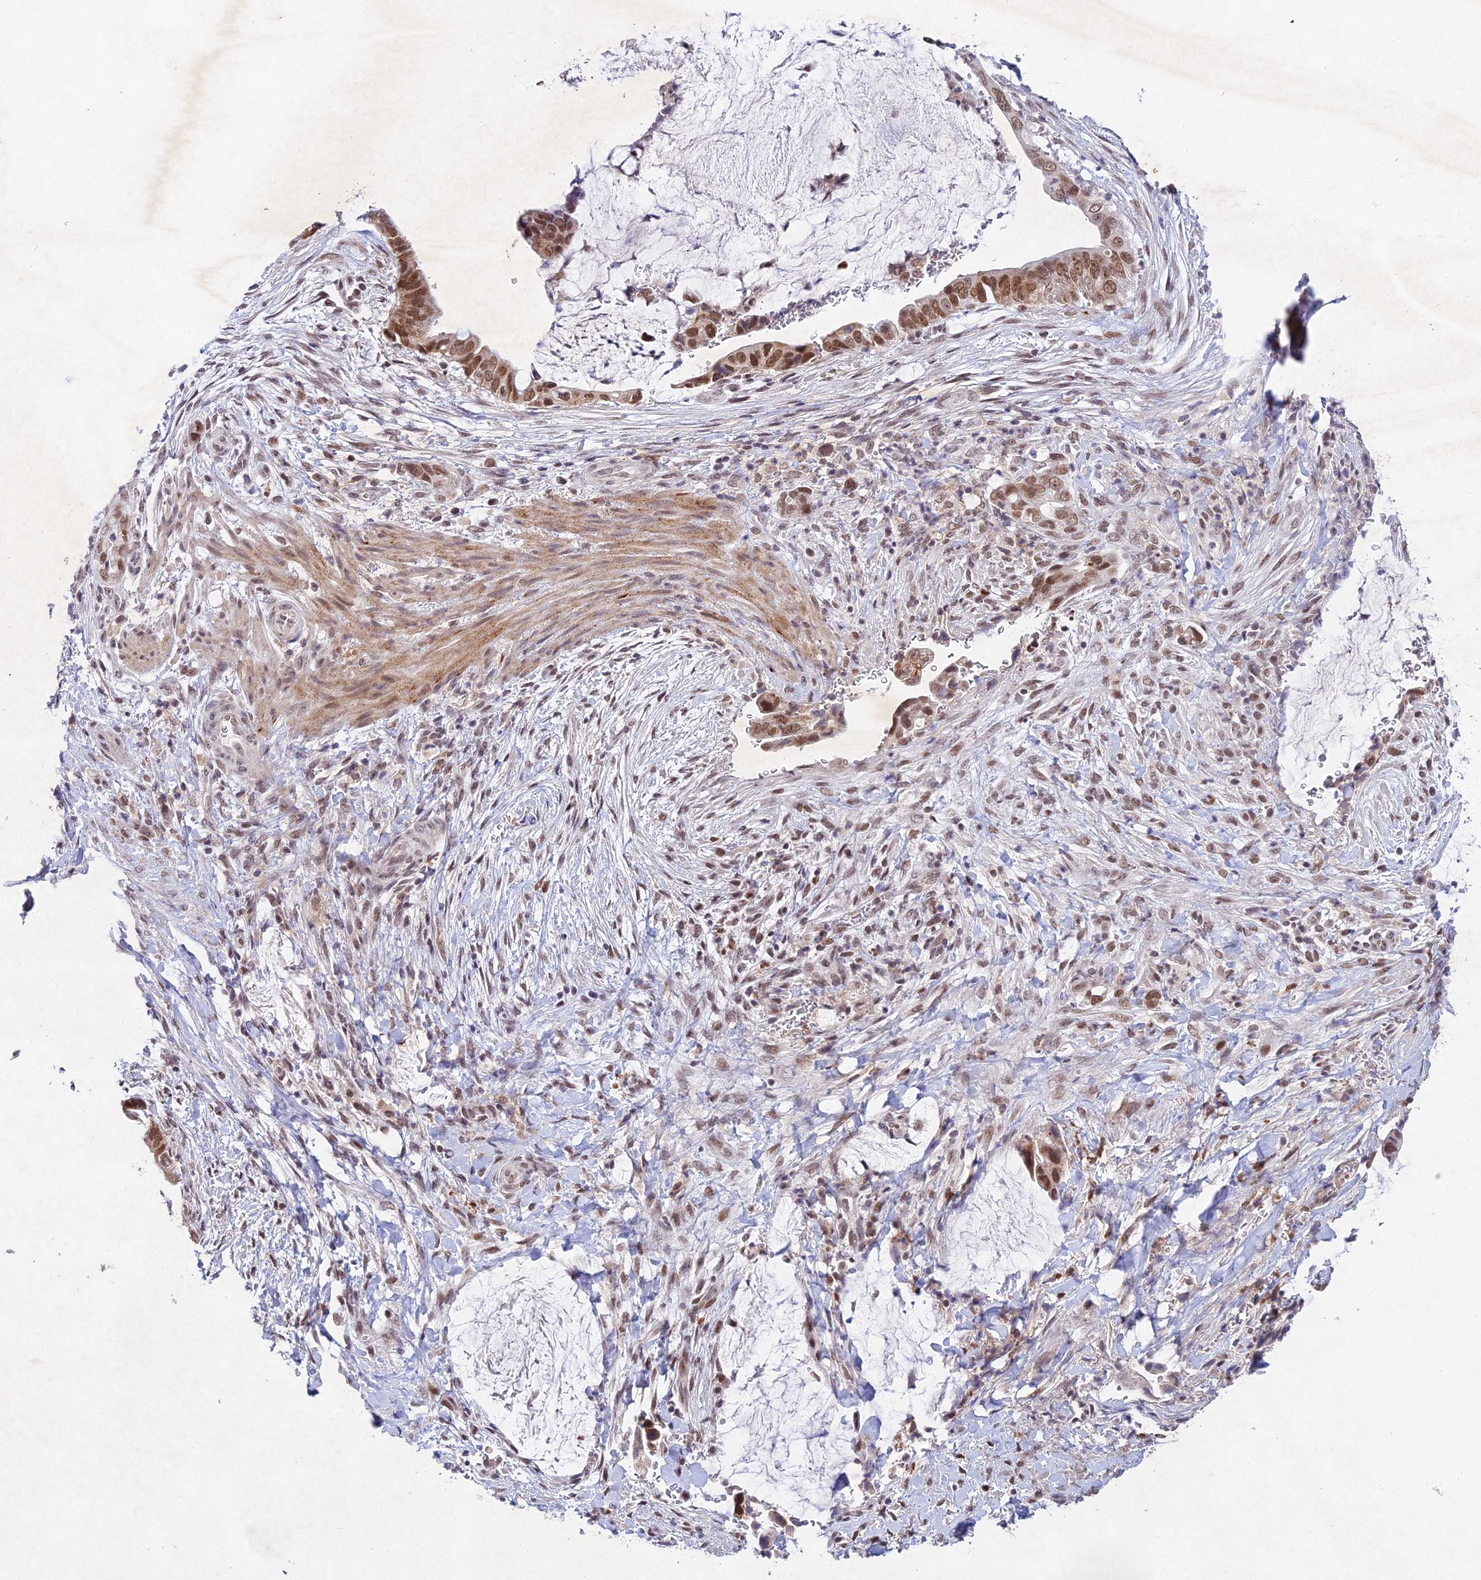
{"staining": {"intensity": "moderate", "quantity": ">75%", "location": "nuclear"}, "tissue": "pancreatic cancer", "cell_type": "Tumor cells", "image_type": "cancer", "snomed": [{"axis": "morphology", "description": "Adenocarcinoma, NOS"}, {"axis": "topography", "description": "Pancreas"}], "caption": "This histopathology image displays IHC staining of pancreatic cancer (adenocarcinoma), with medium moderate nuclear staining in approximately >75% of tumor cells.", "gene": "RAVER1", "patient": {"sex": "male", "age": 75}}